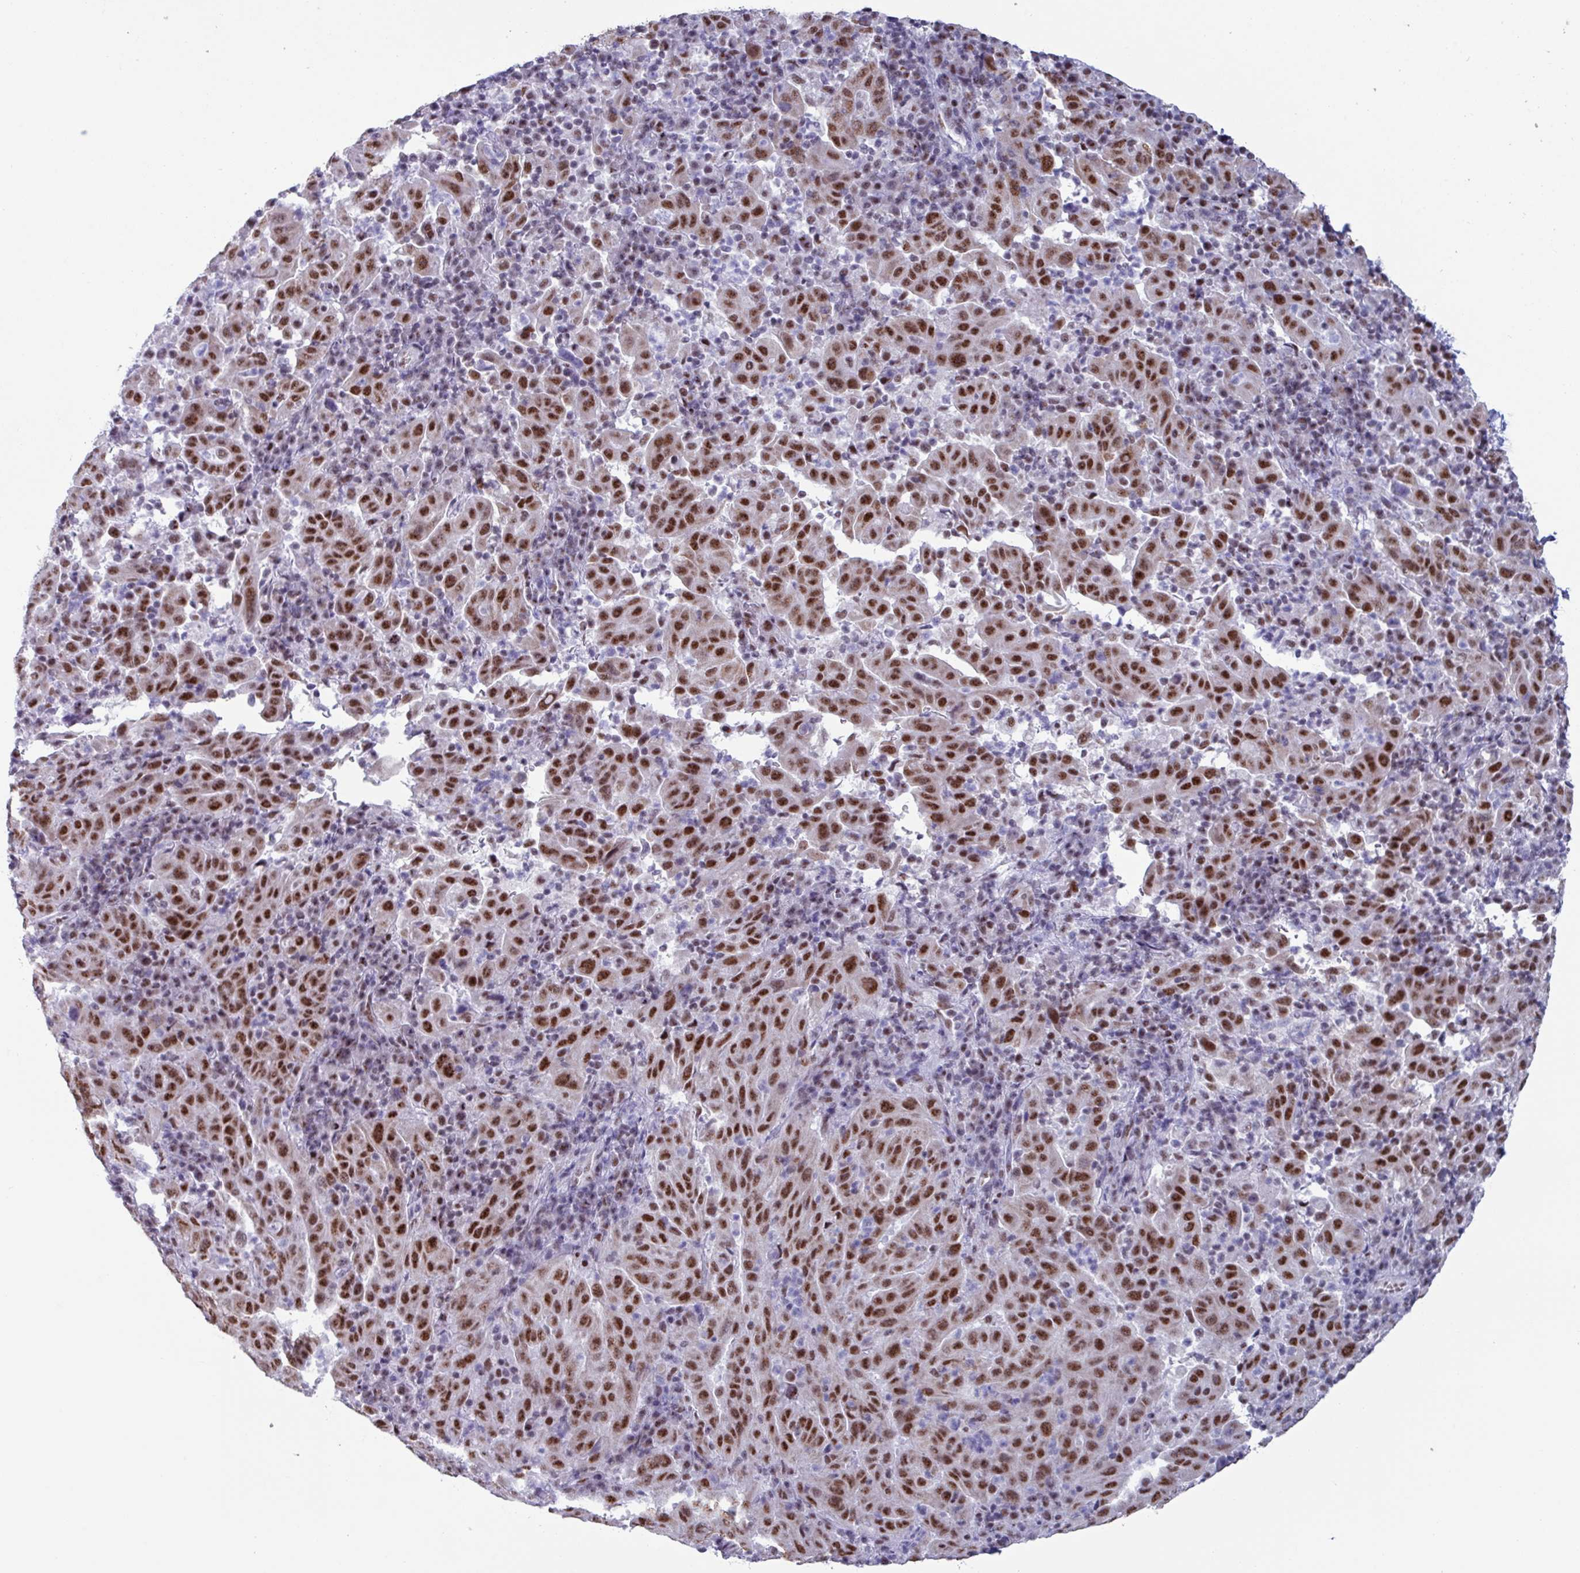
{"staining": {"intensity": "strong", "quantity": ">75%", "location": "nuclear"}, "tissue": "pancreatic cancer", "cell_type": "Tumor cells", "image_type": "cancer", "snomed": [{"axis": "morphology", "description": "Adenocarcinoma, NOS"}, {"axis": "topography", "description": "Pancreas"}], "caption": "Human pancreatic adenocarcinoma stained with a protein marker exhibits strong staining in tumor cells.", "gene": "PUF60", "patient": {"sex": "male", "age": 63}}